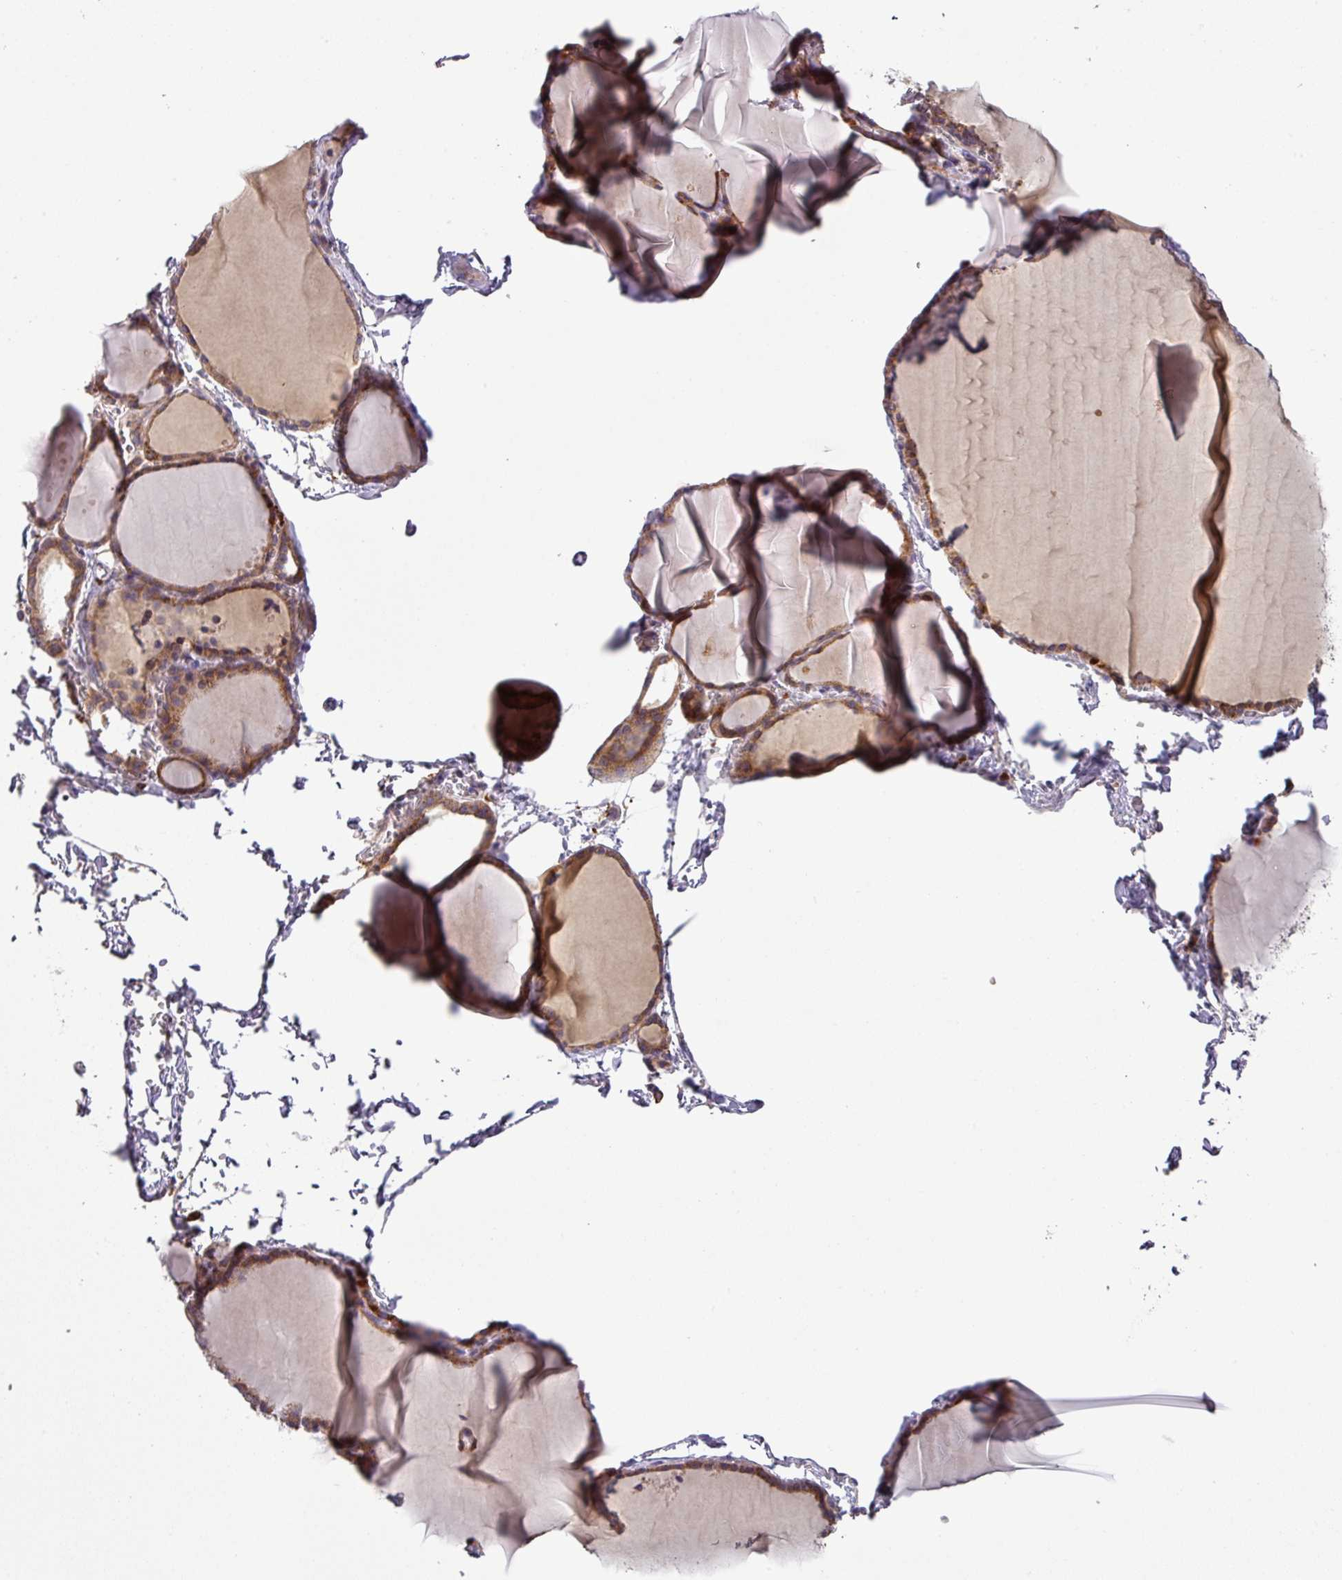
{"staining": {"intensity": "moderate", "quantity": ">75%", "location": "cytoplasmic/membranous"}, "tissue": "thyroid gland", "cell_type": "Glandular cells", "image_type": "normal", "snomed": [{"axis": "morphology", "description": "Normal tissue, NOS"}, {"axis": "topography", "description": "Thyroid gland"}], "caption": "Immunohistochemistry (IHC) (DAB (3,3'-diaminobenzidine)) staining of unremarkable human thyroid gland shows moderate cytoplasmic/membranous protein positivity in about >75% of glandular cells. (DAB = brown stain, brightfield microscopy at high magnification).", "gene": "ZNF513", "patient": {"sex": "female", "age": 49}}